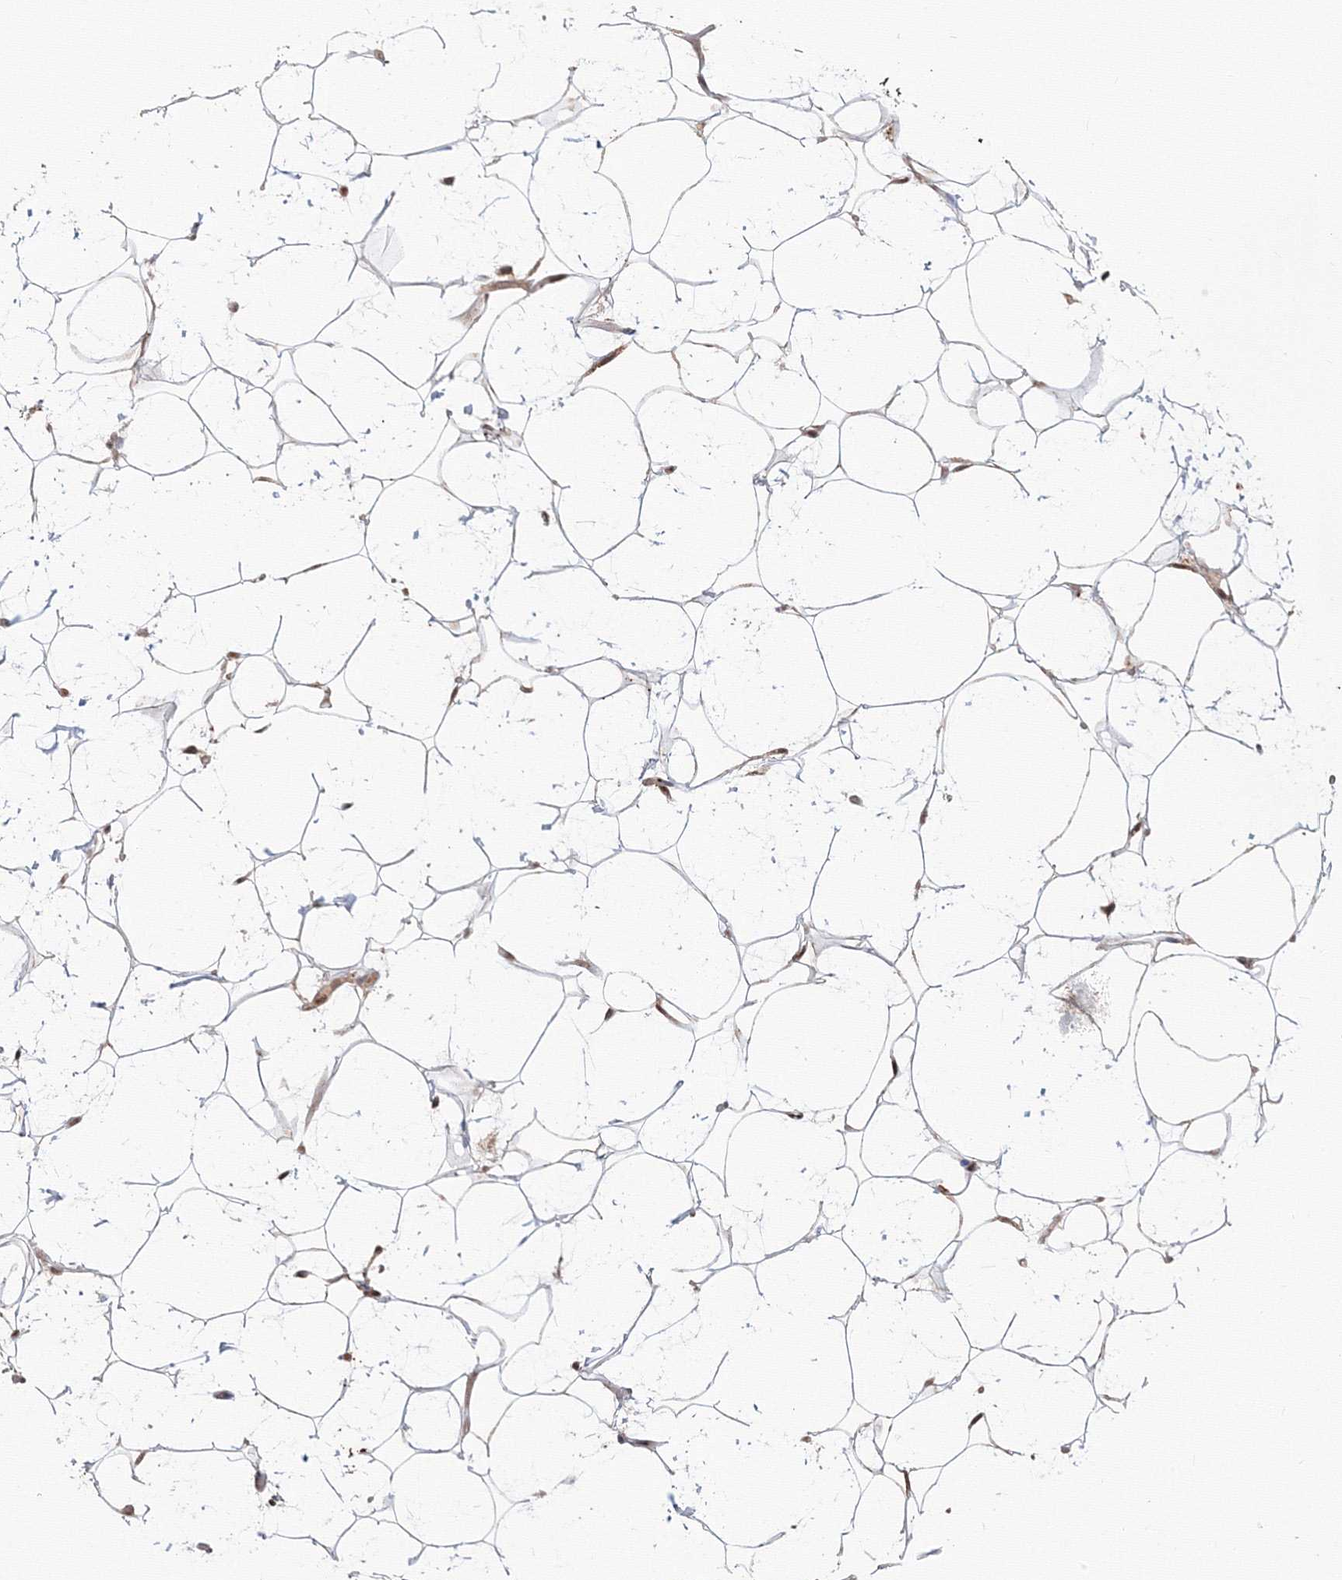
{"staining": {"intensity": "moderate", "quantity": "<25%", "location": "cytoplasmic/membranous"}, "tissue": "adipose tissue", "cell_type": "Adipocytes", "image_type": "normal", "snomed": [{"axis": "morphology", "description": "Normal tissue, NOS"}, {"axis": "topography", "description": "Breast"}], "caption": "Normal adipose tissue shows moderate cytoplasmic/membranous positivity in about <25% of adipocytes, visualized by immunohistochemistry.", "gene": "SH3PXD2A", "patient": {"sex": "female", "age": 26}}